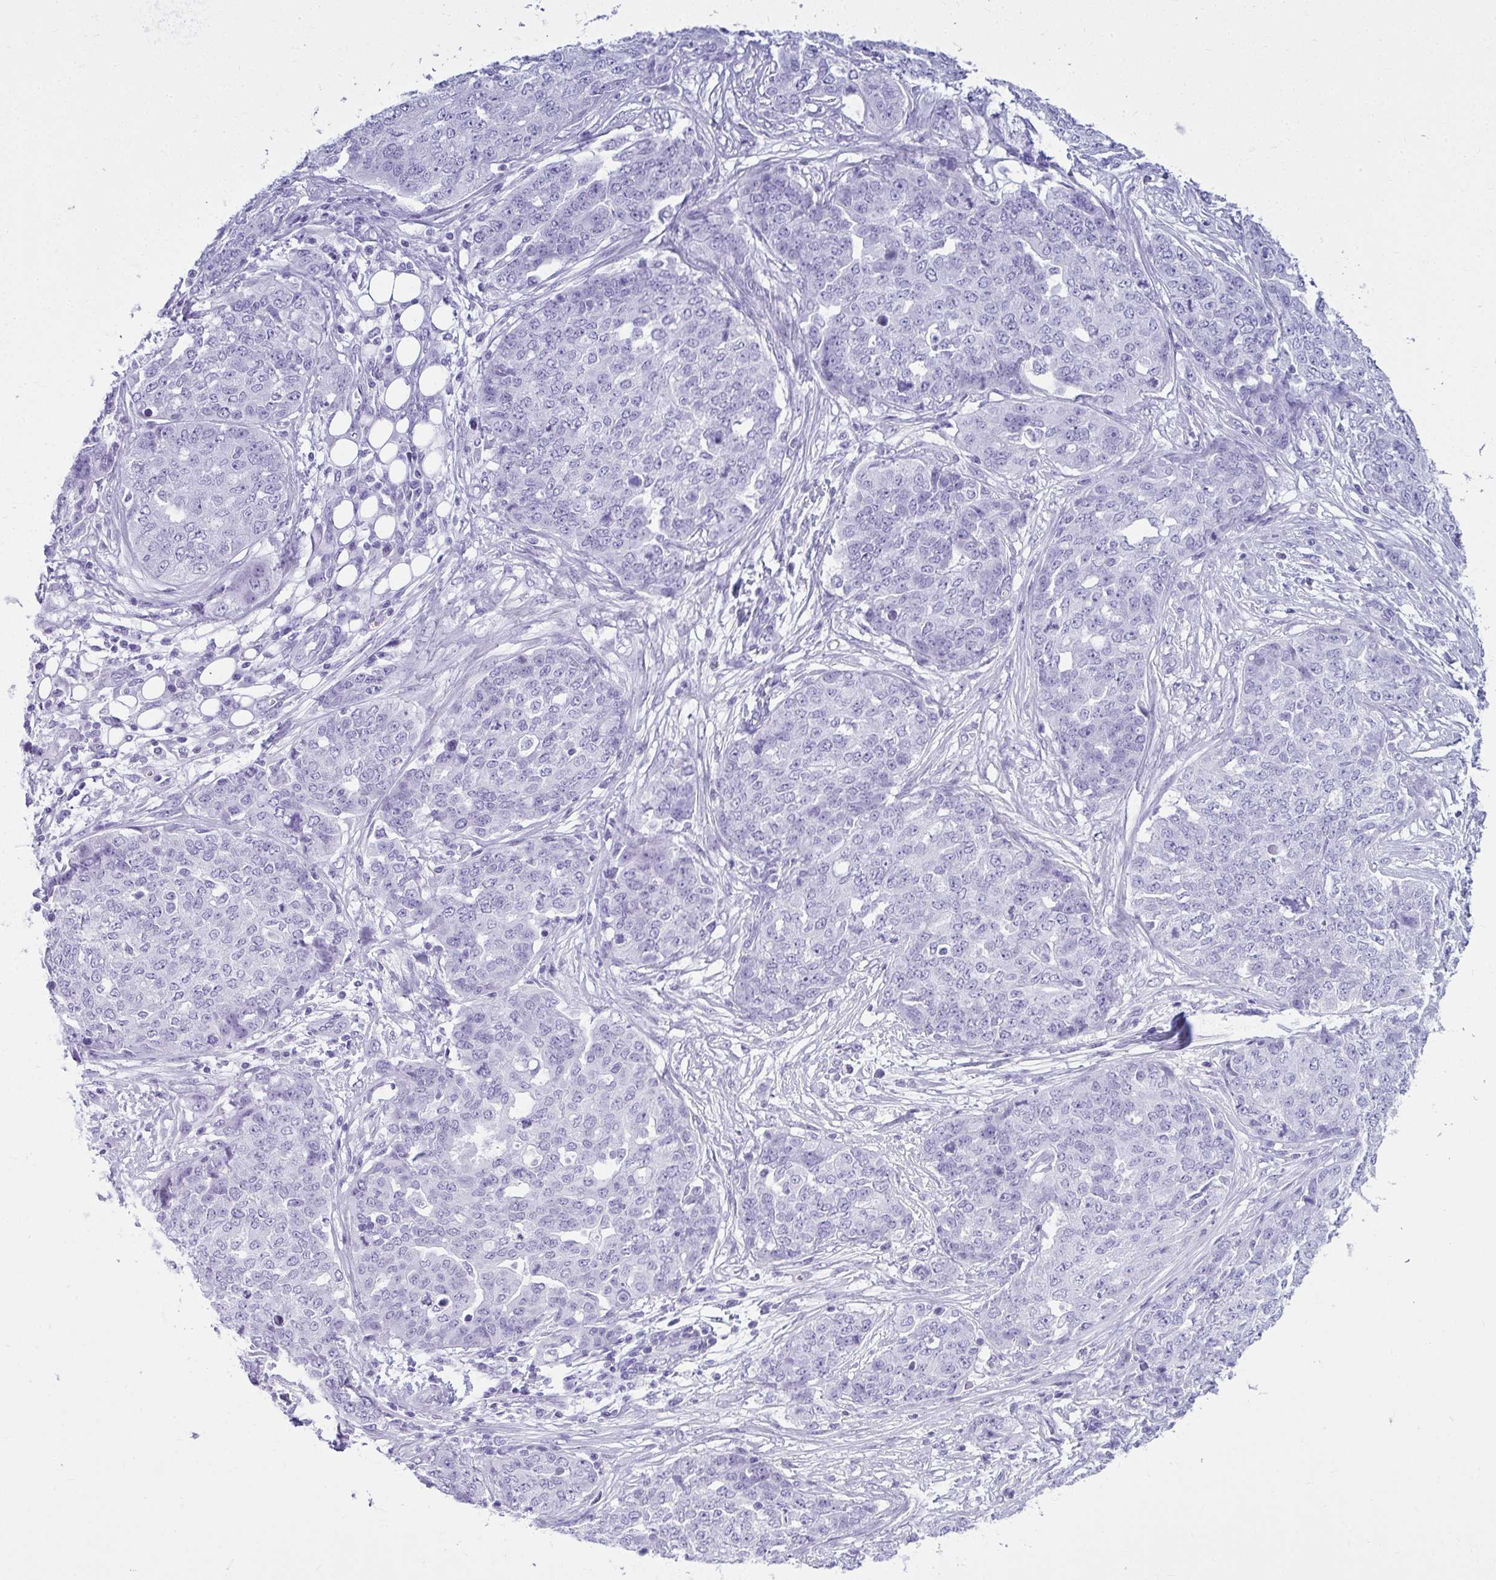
{"staining": {"intensity": "negative", "quantity": "none", "location": "none"}, "tissue": "ovarian cancer", "cell_type": "Tumor cells", "image_type": "cancer", "snomed": [{"axis": "morphology", "description": "Cystadenocarcinoma, serous, NOS"}, {"axis": "topography", "description": "Soft tissue"}, {"axis": "topography", "description": "Ovary"}], "caption": "Immunohistochemical staining of human ovarian cancer shows no significant staining in tumor cells.", "gene": "CLGN", "patient": {"sex": "female", "age": 57}}